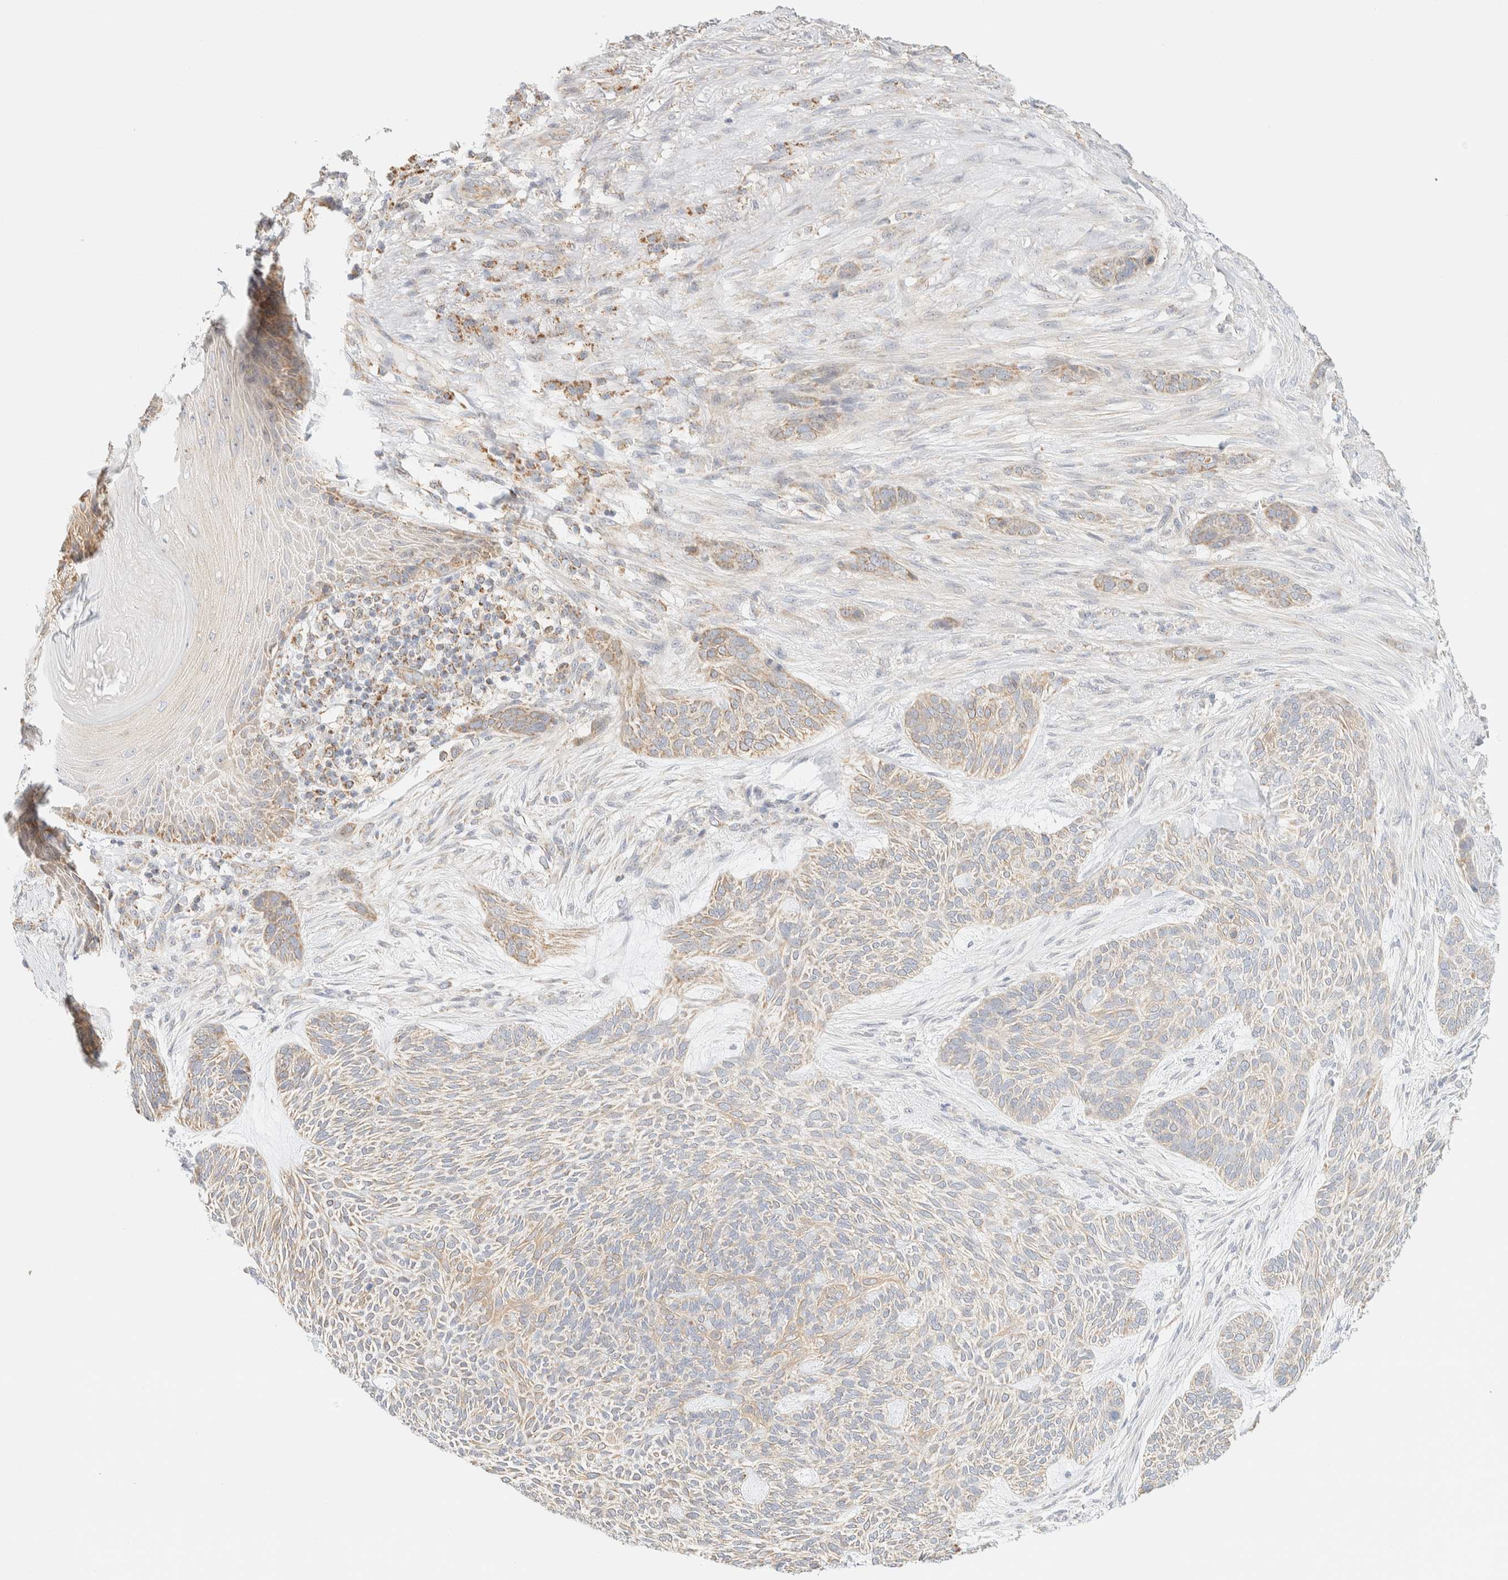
{"staining": {"intensity": "weak", "quantity": "25%-75%", "location": "cytoplasmic/membranous"}, "tissue": "skin cancer", "cell_type": "Tumor cells", "image_type": "cancer", "snomed": [{"axis": "morphology", "description": "Basal cell carcinoma"}, {"axis": "topography", "description": "Skin"}], "caption": "Skin basal cell carcinoma tissue shows weak cytoplasmic/membranous expression in approximately 25%-75% of tumor cells, visualized by immunohistochemistry. The staining is performed using DAB (3,3'-diaminobenzidine) brown chromogen to label protein expression. The nuclei are counter-stained blue using hematoxylin.", "gene": "APBB2", "patient": {"sex": "male", "age": 55}}